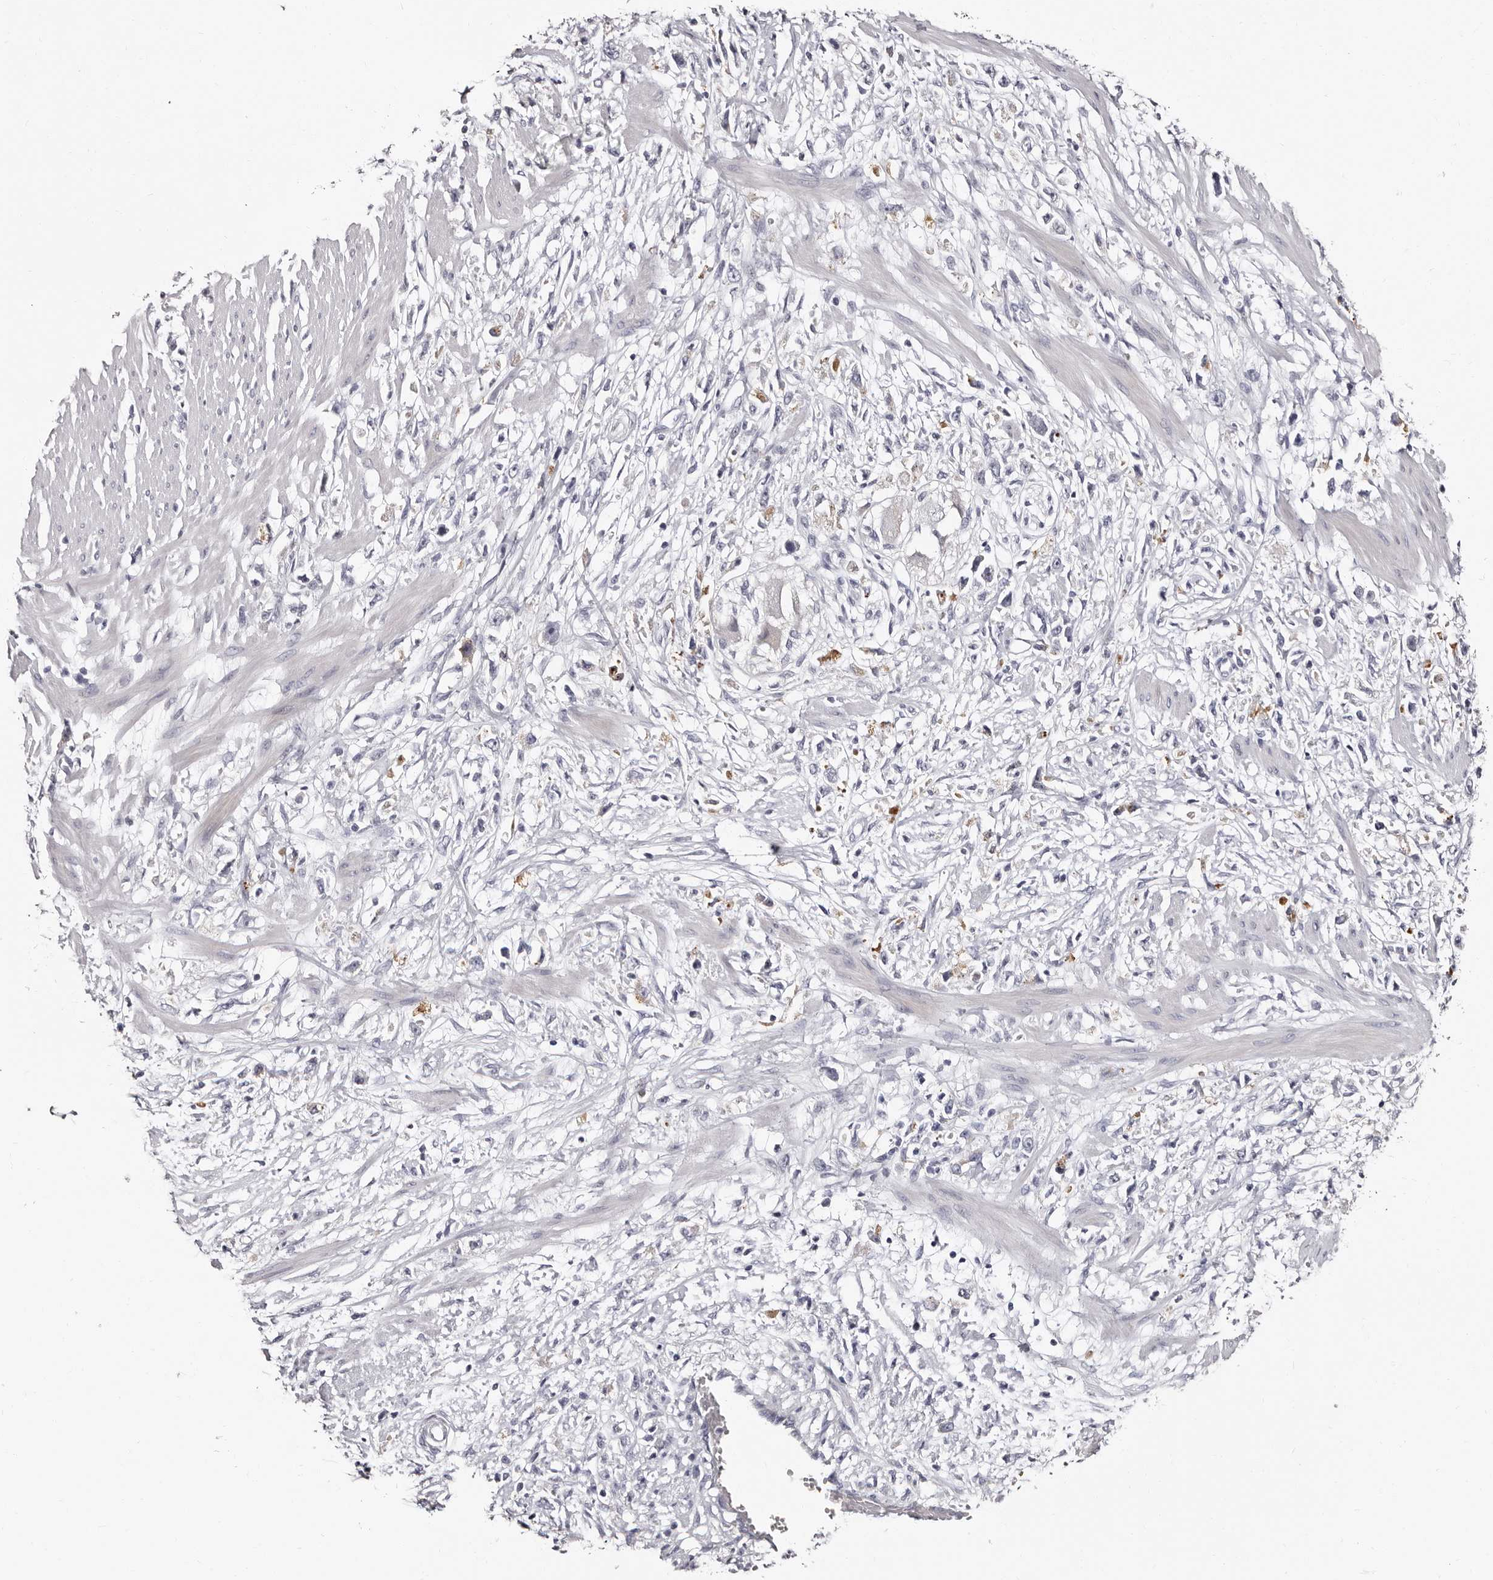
{"staining": {"intensity": "negative", "quantity": "none", "location": "none"}, "tissue": "stomach cancer", "cell_type": "Tumor cells", "image_type": "cancer", "snomed": [{"axis": "morphology", "description": "Adenocarcinoma, NOS"}, {"axis": "topography", "description": "Stomach"}], "caption": "A histopathology image of stomach cancer (adenocarcinoma) stained for a protein demonstrates no brown staining in tumor cells.", "gene": "TBC1D22B", "patient": {"sex": "female", "age": 59}}